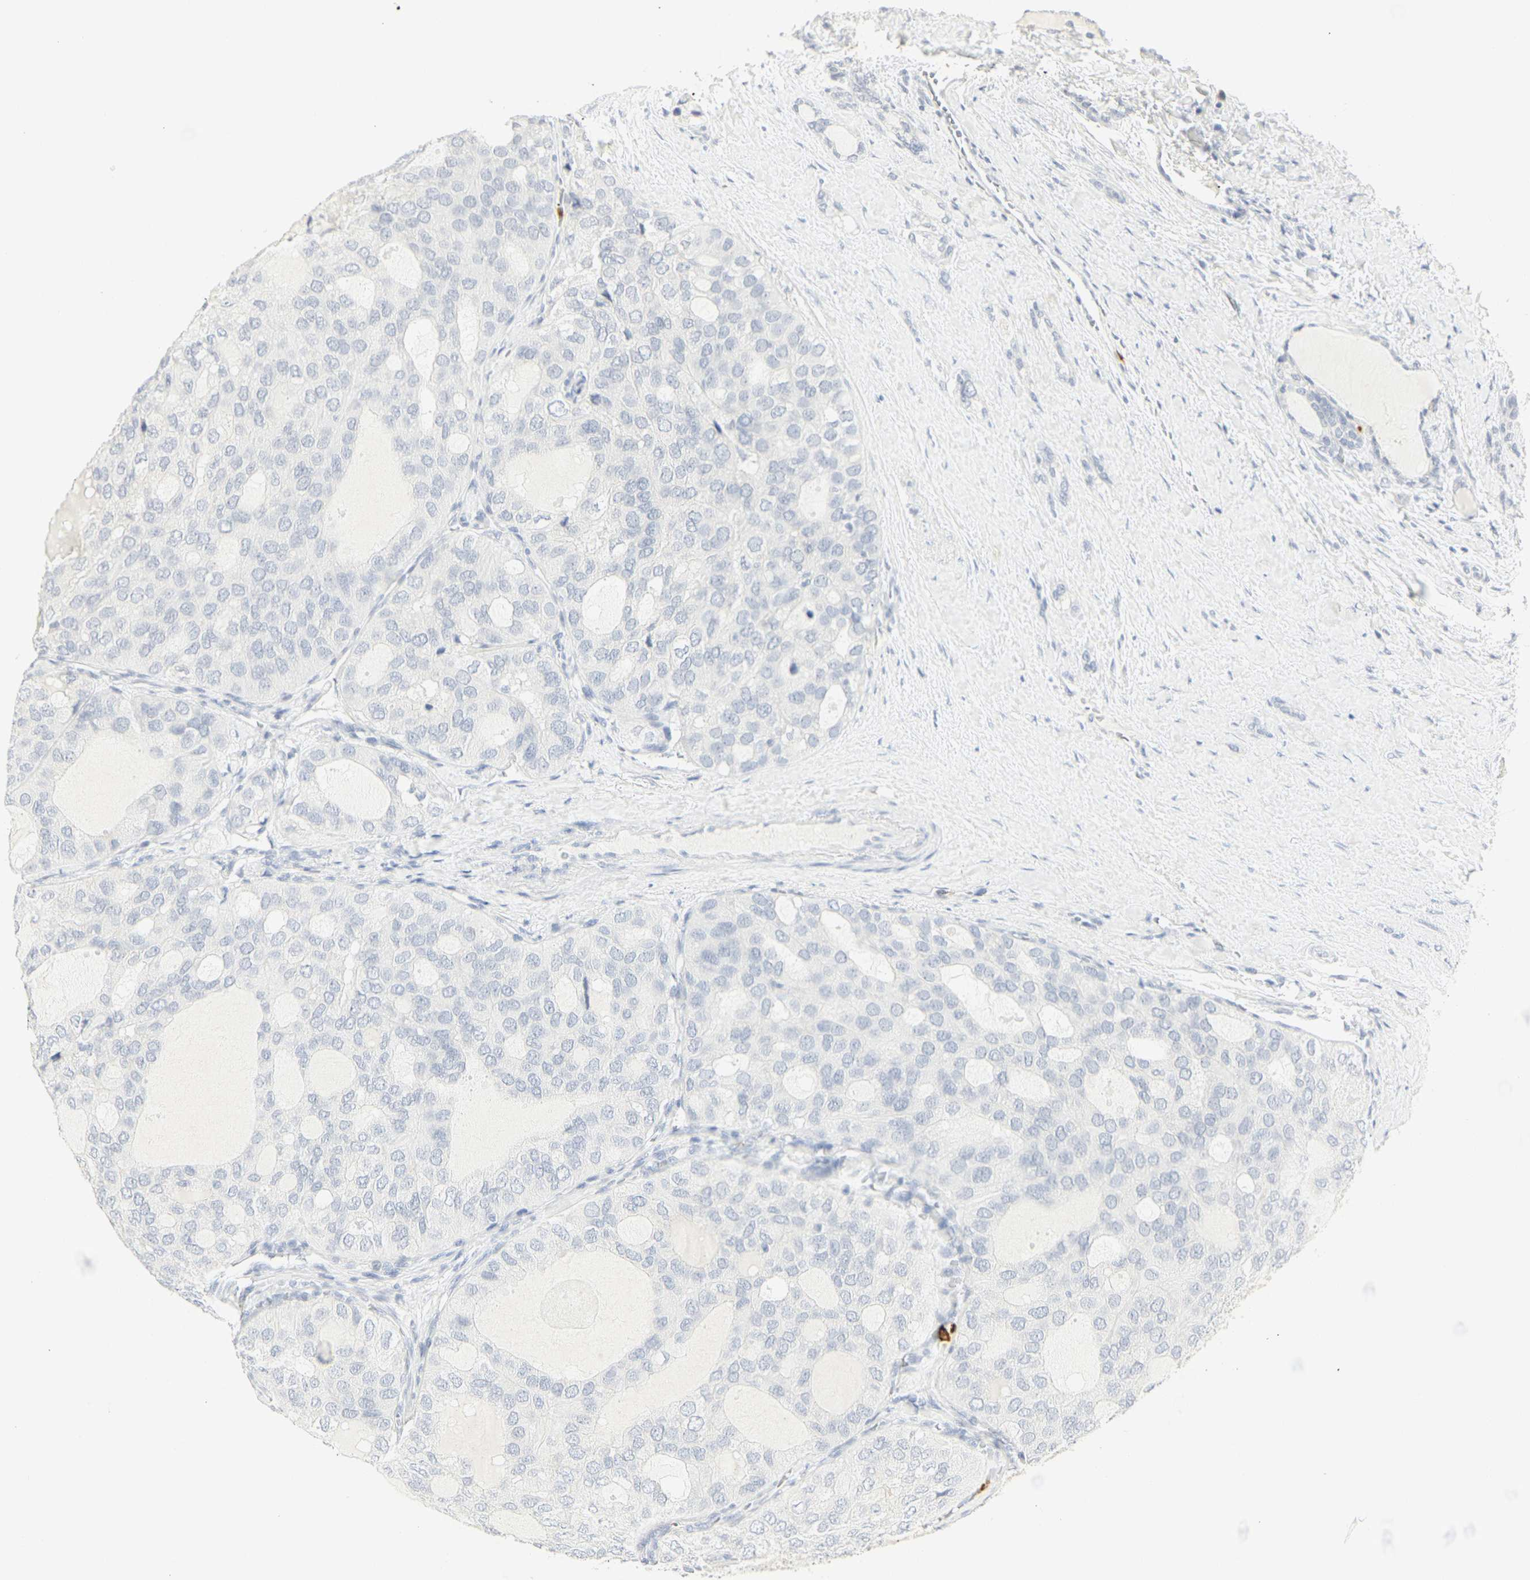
{"staining": {"intensity": "negative", "quantity": "none", "location": "none"}, "tissue": "thyroid cancer", "cell_type": "Tumor cells", "image_type": "cancer", "snomed": [{"axis": "morphology", "description": "Follicular adenoma carcinoma, NOS"}, {"axis": "topography", "description": "Thyroid gland"}], "caption": "Immunohistochemical staining of human thyroid cancer exhibits no significant positivity in tumor cells.", "gene": "CEACAM5", "patient": {"sex": "male", "age": 75}}